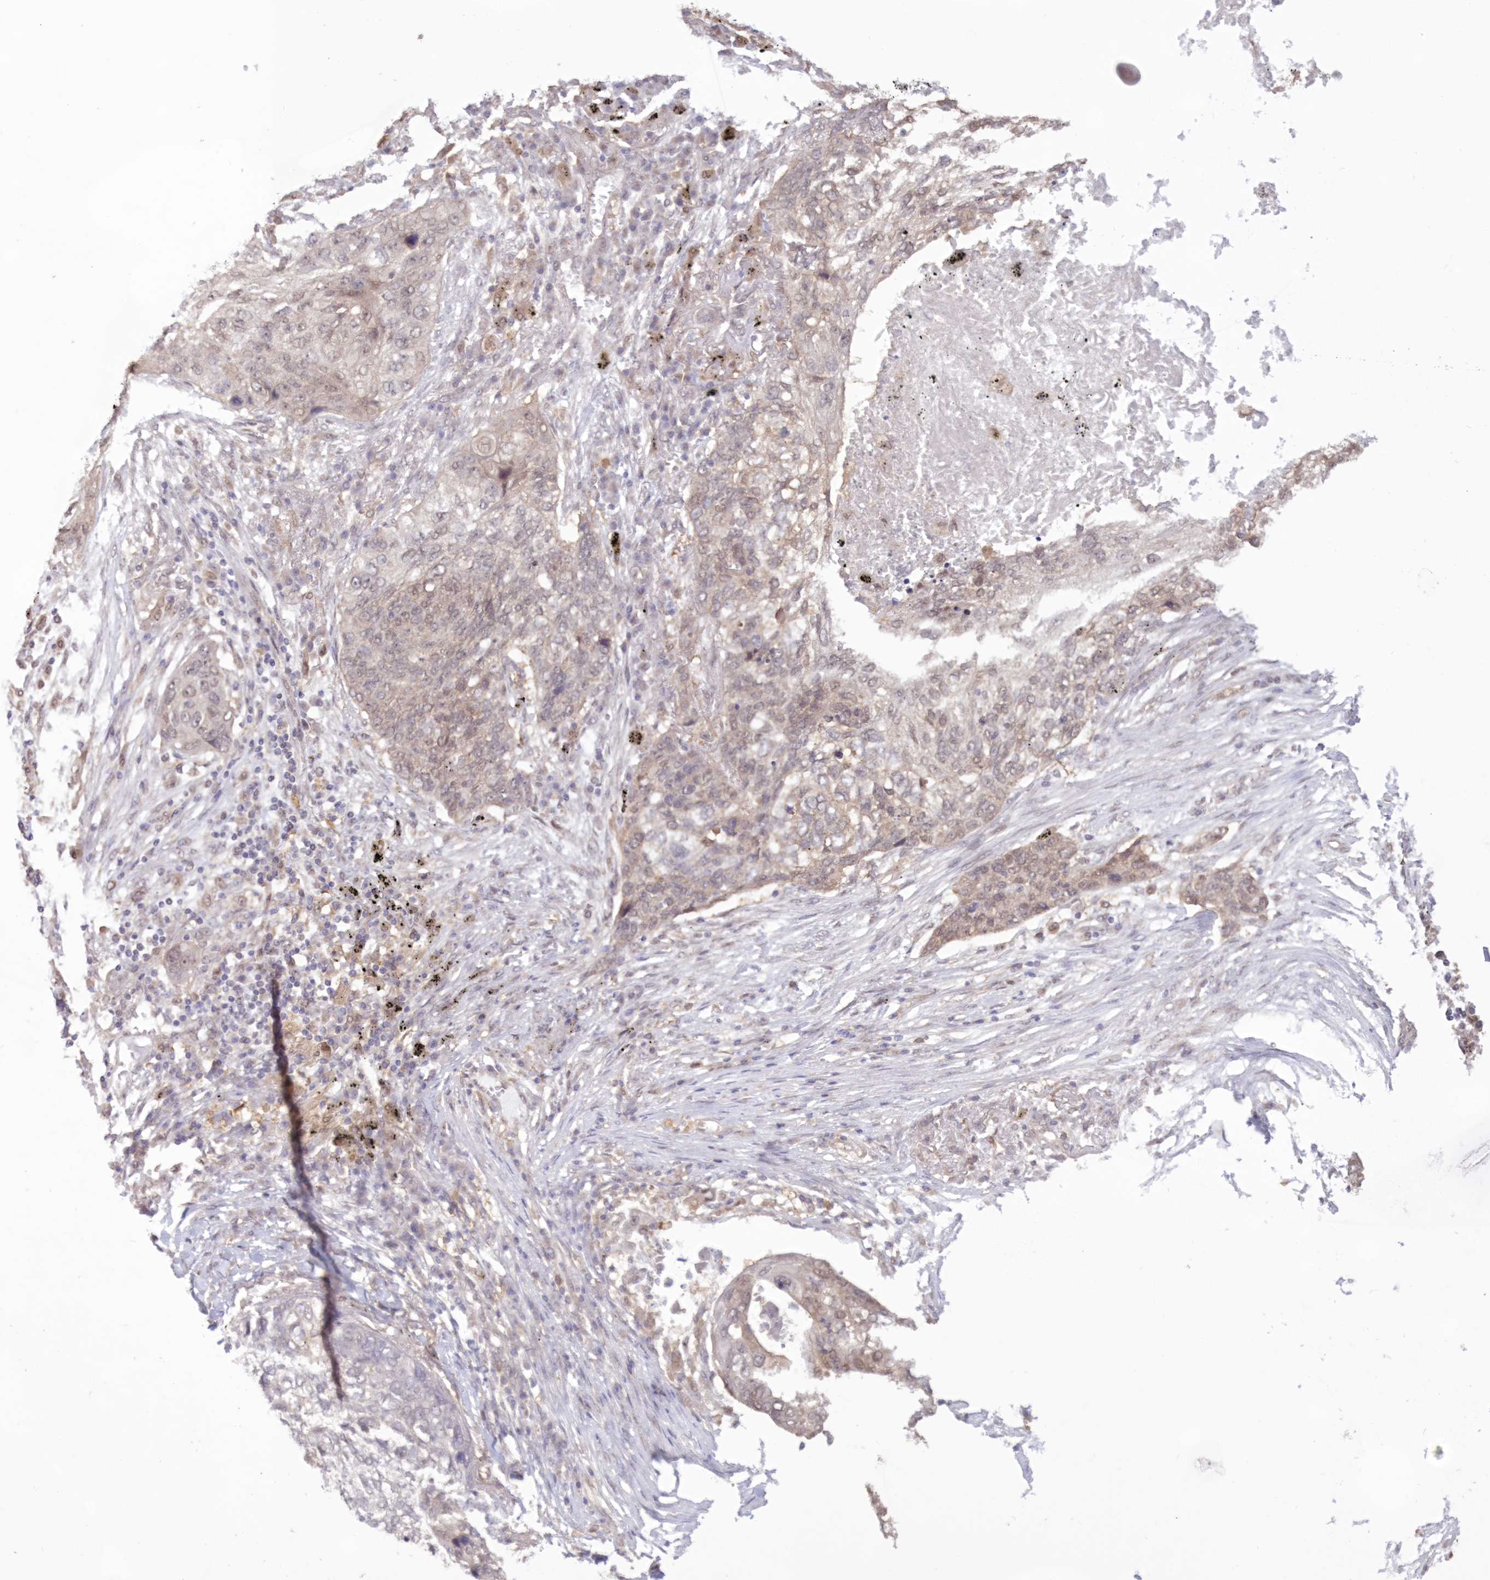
{"staining": {"intensity": "weak", "quantity": "25%-75%", "location": "nuclear"}, "tissue": "lung cancer", "cell_type": "Tumor cells", "image_type": "cancer", "snomed": [{"axis": "morphology", "description": "Squamous cell carcinoma, NOS"}, {"axis": "topography", "description": "Lung"}], "caption": "Immunohistochemistry (DAB (3,3'-diaminobenzidine)) staining of squamous cell carcinoma (lung) exhibits weak nuclear protein positivity in about 25%-75% of tumor cells.", "gene": "RNPEP", "patient": {"sex": "female", "age": 63}}